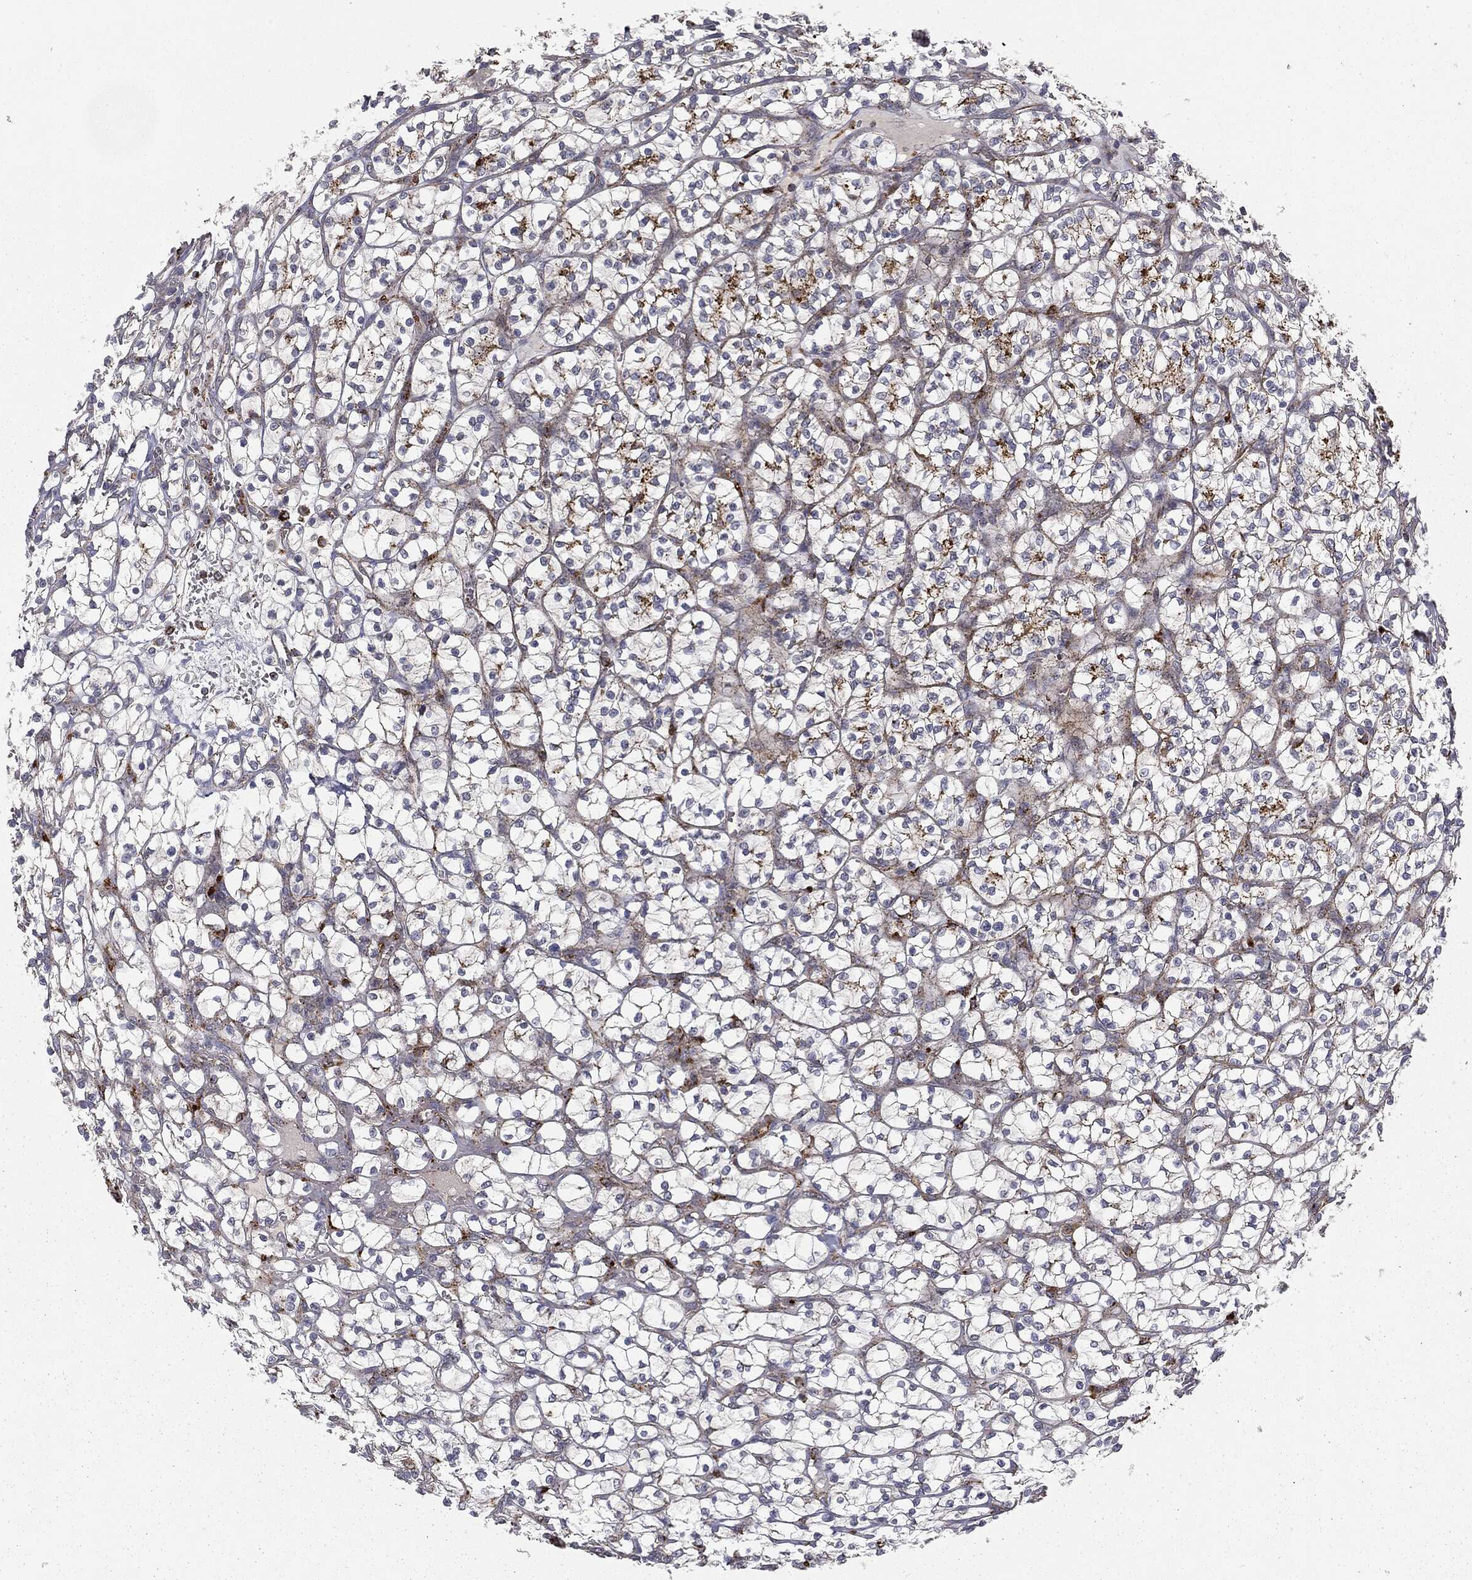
{"staining": {"intensity": "strong", "quantity": "<25%", "location": "cytoplasmic/membranous"}, "tissue": "renal cancer", "cell_type": "Tumor cells", "image_type": "cancer", "snomed": [{"axis": "morphology", "description": "Adenocarcinoma, NOS"}, {"axis": "topography", "description": "Kidney"}], "caption": "Protein expression analysis of renal cancer shows strong cytoplasmic/membranous staining in approximately <25% of tumor cells.", "gene": "CTSA", "patient": {"sex": "female", "age": 64}}